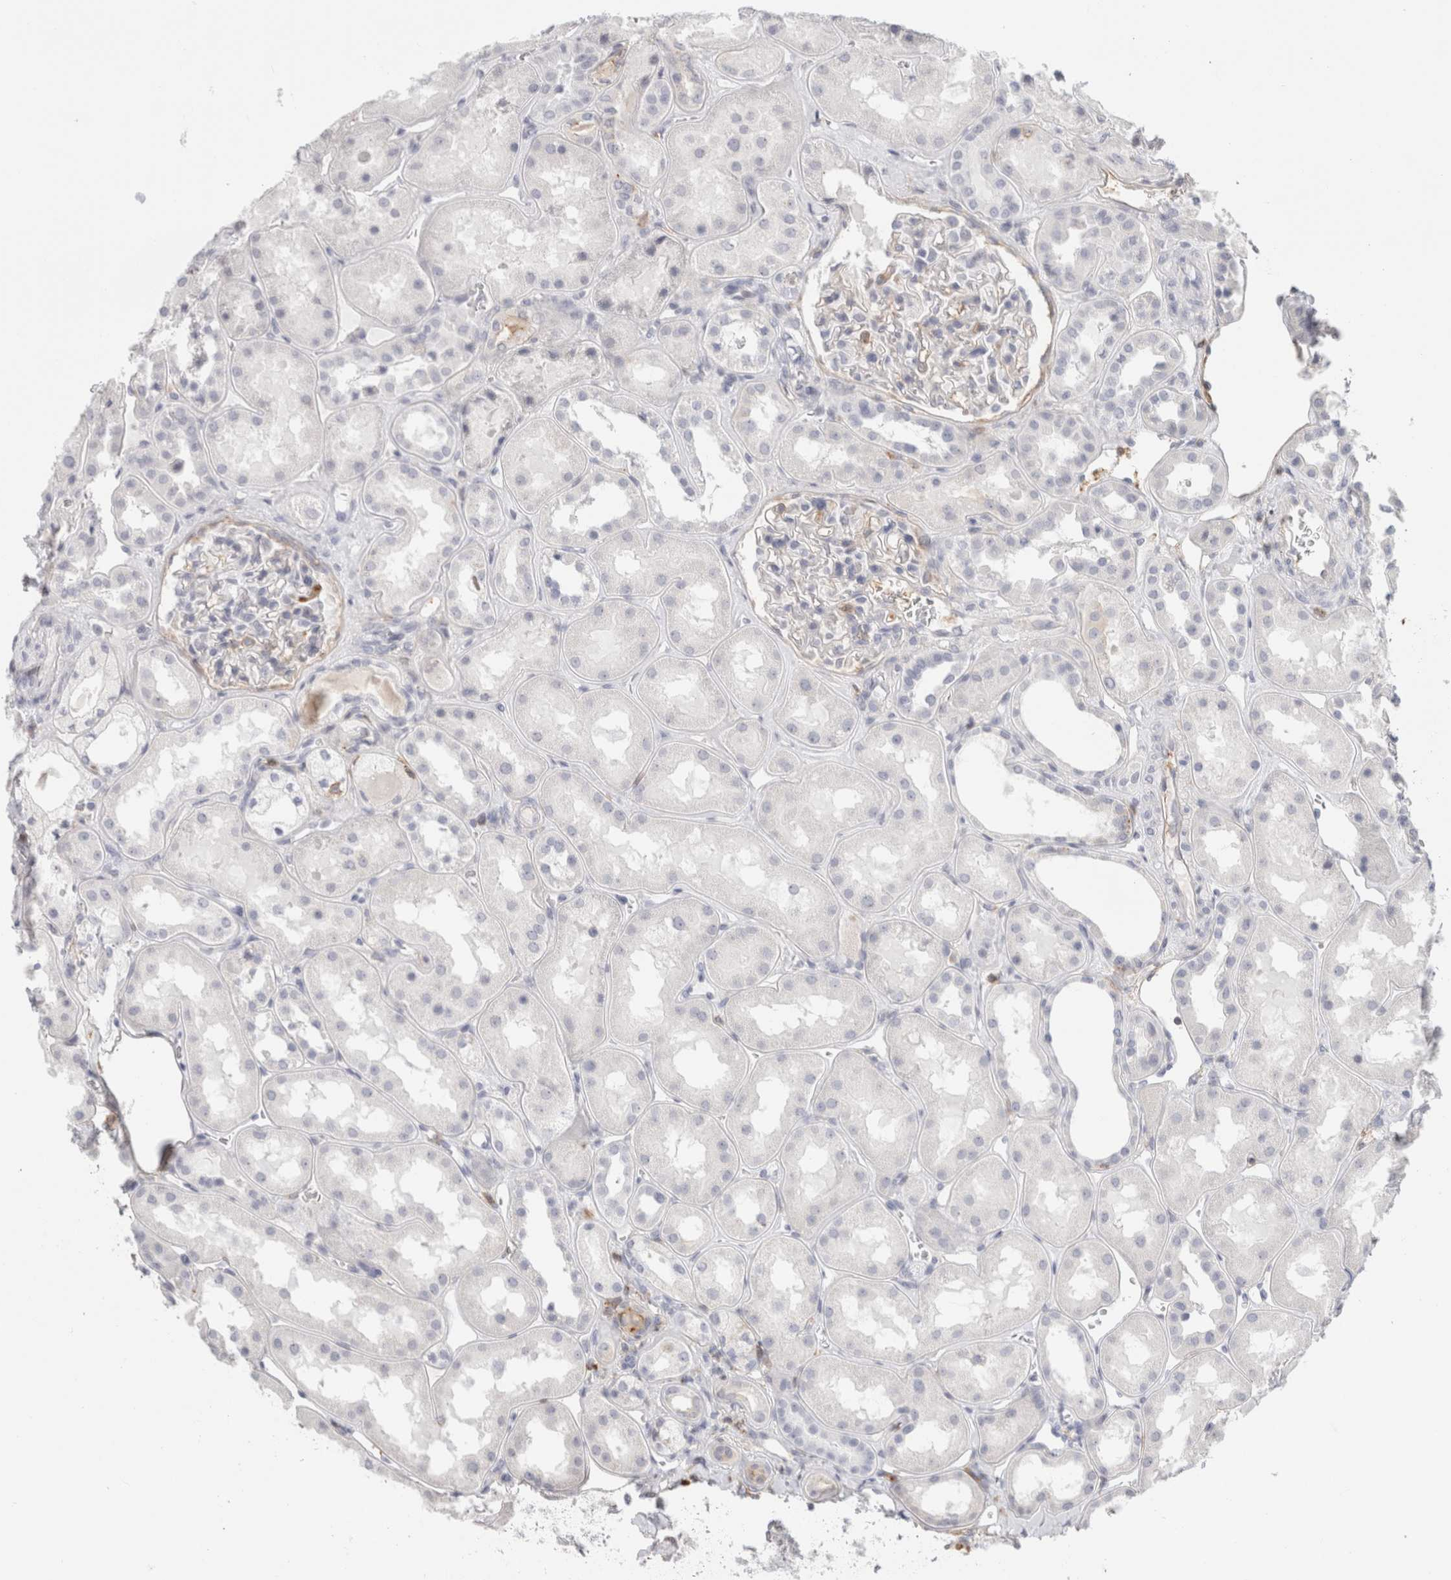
{"staining": {"intensity": "weak", "quantity": "<25%", "location": "cytoplasmic/membranous"}, "tissue": "kidney", "cell_type": "Cells in glomeruli", "image_type": "normal", "snomed": [{"axis": "morphology", "description": "Normal tissue, NOS"}, {"axis": "topography", "description": "Kidney"}], "caption": "DAB immunohistochemical staining of benign human kidney demonstrates no significant expression in cells in glomeruli.", "gene": "P2RY2", "patient": {"sex": "male", "age": 70}}